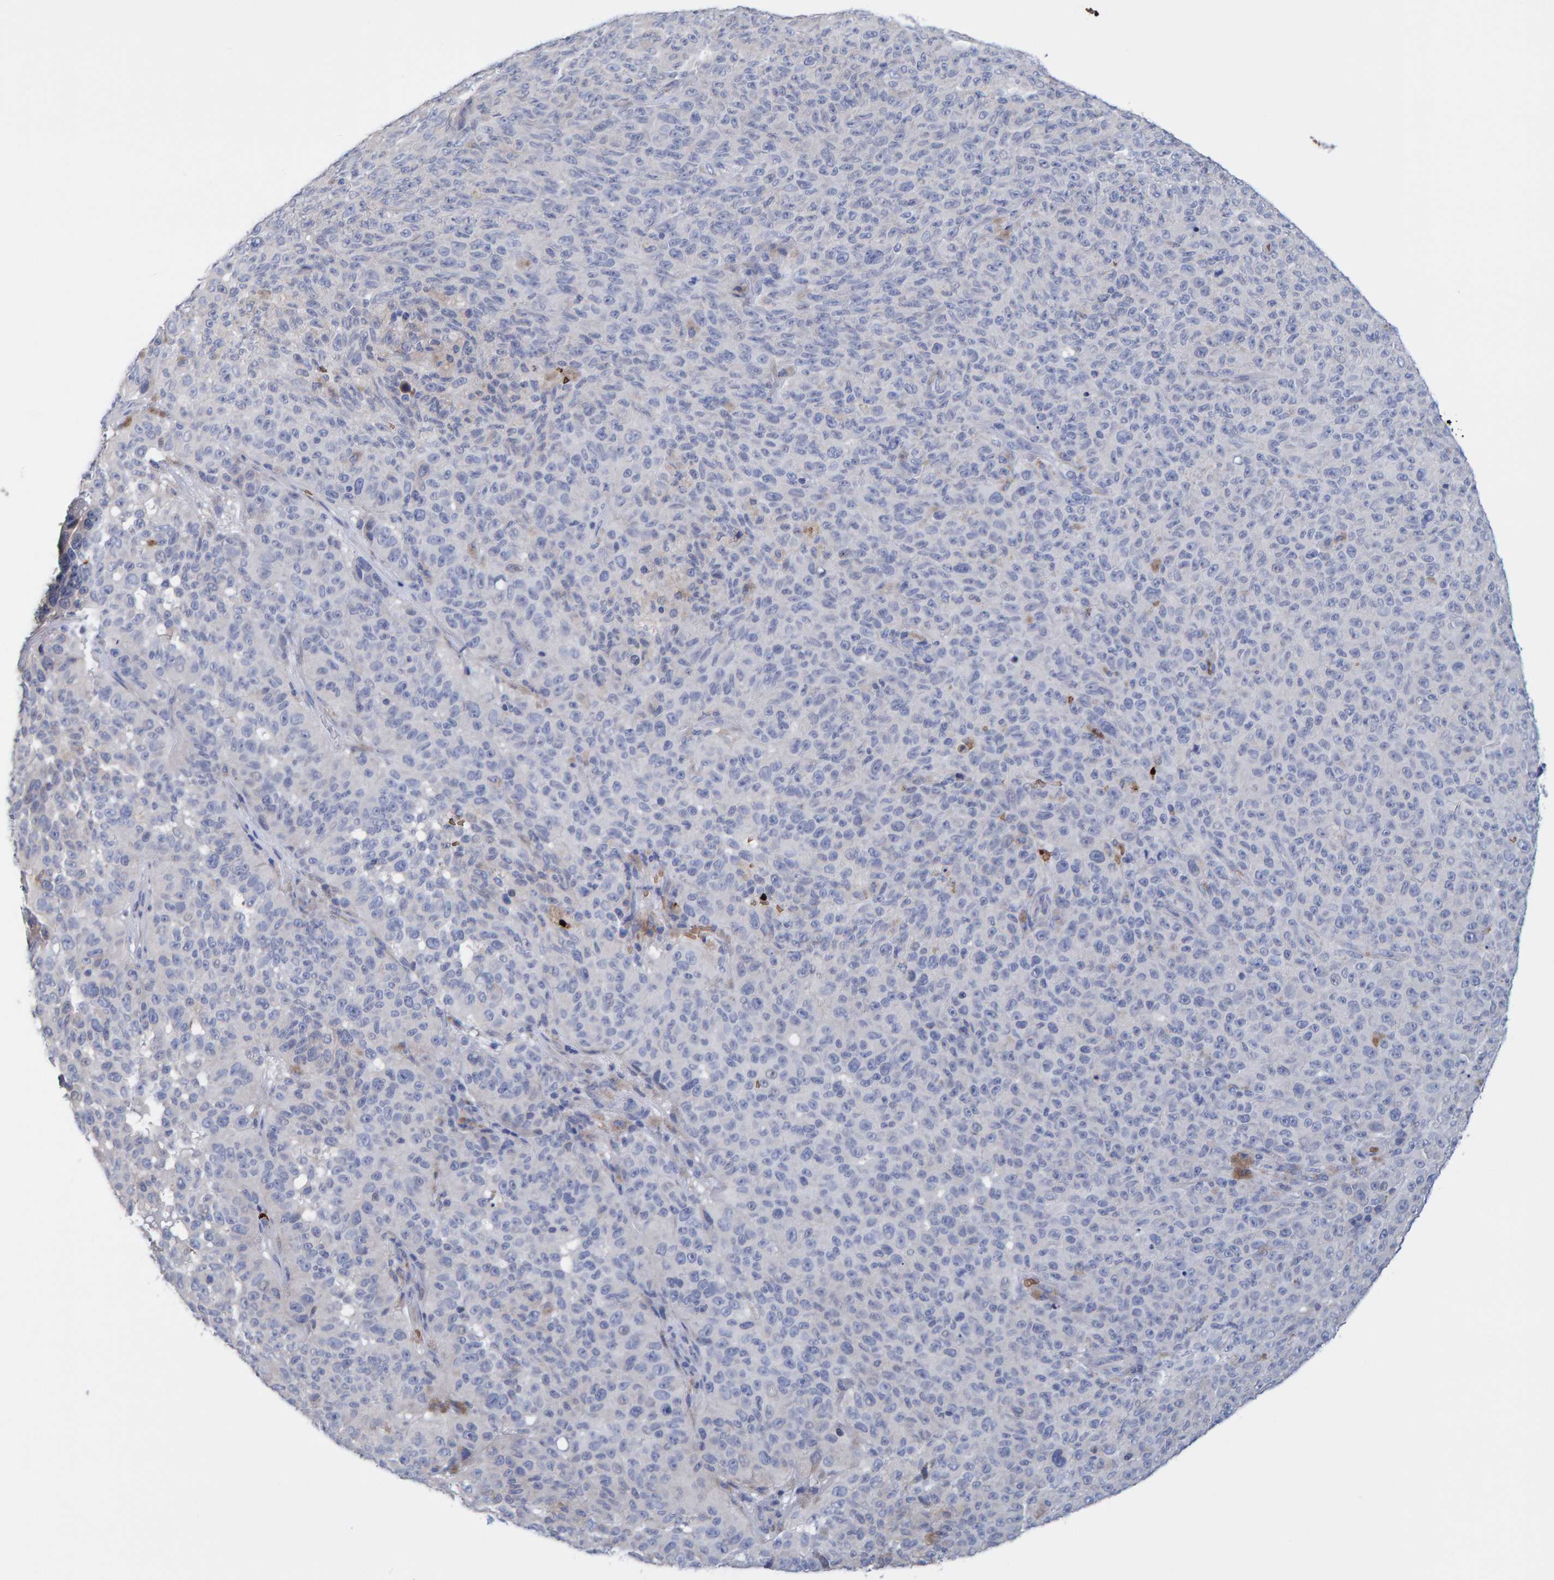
{"staining": {"intensity": "negative", "quantity": "none", "location": "none"}, "tissue": "melanoma", "cell_type": "Tumor cells", "image_type": "cancer", "snomed": [{"axis": "morphology", "description": "Malignant melanoma, NOS"}, {"axis": "topography", "description": "Skin"}], "caption": "High power microscopy image of an immunohistochemistry (IHC) histopathology image of melanoma, revealing no significant staining in tumor cells.", "gene": "VPS9D1", "patient": {"sex": "female", "age": 82}}